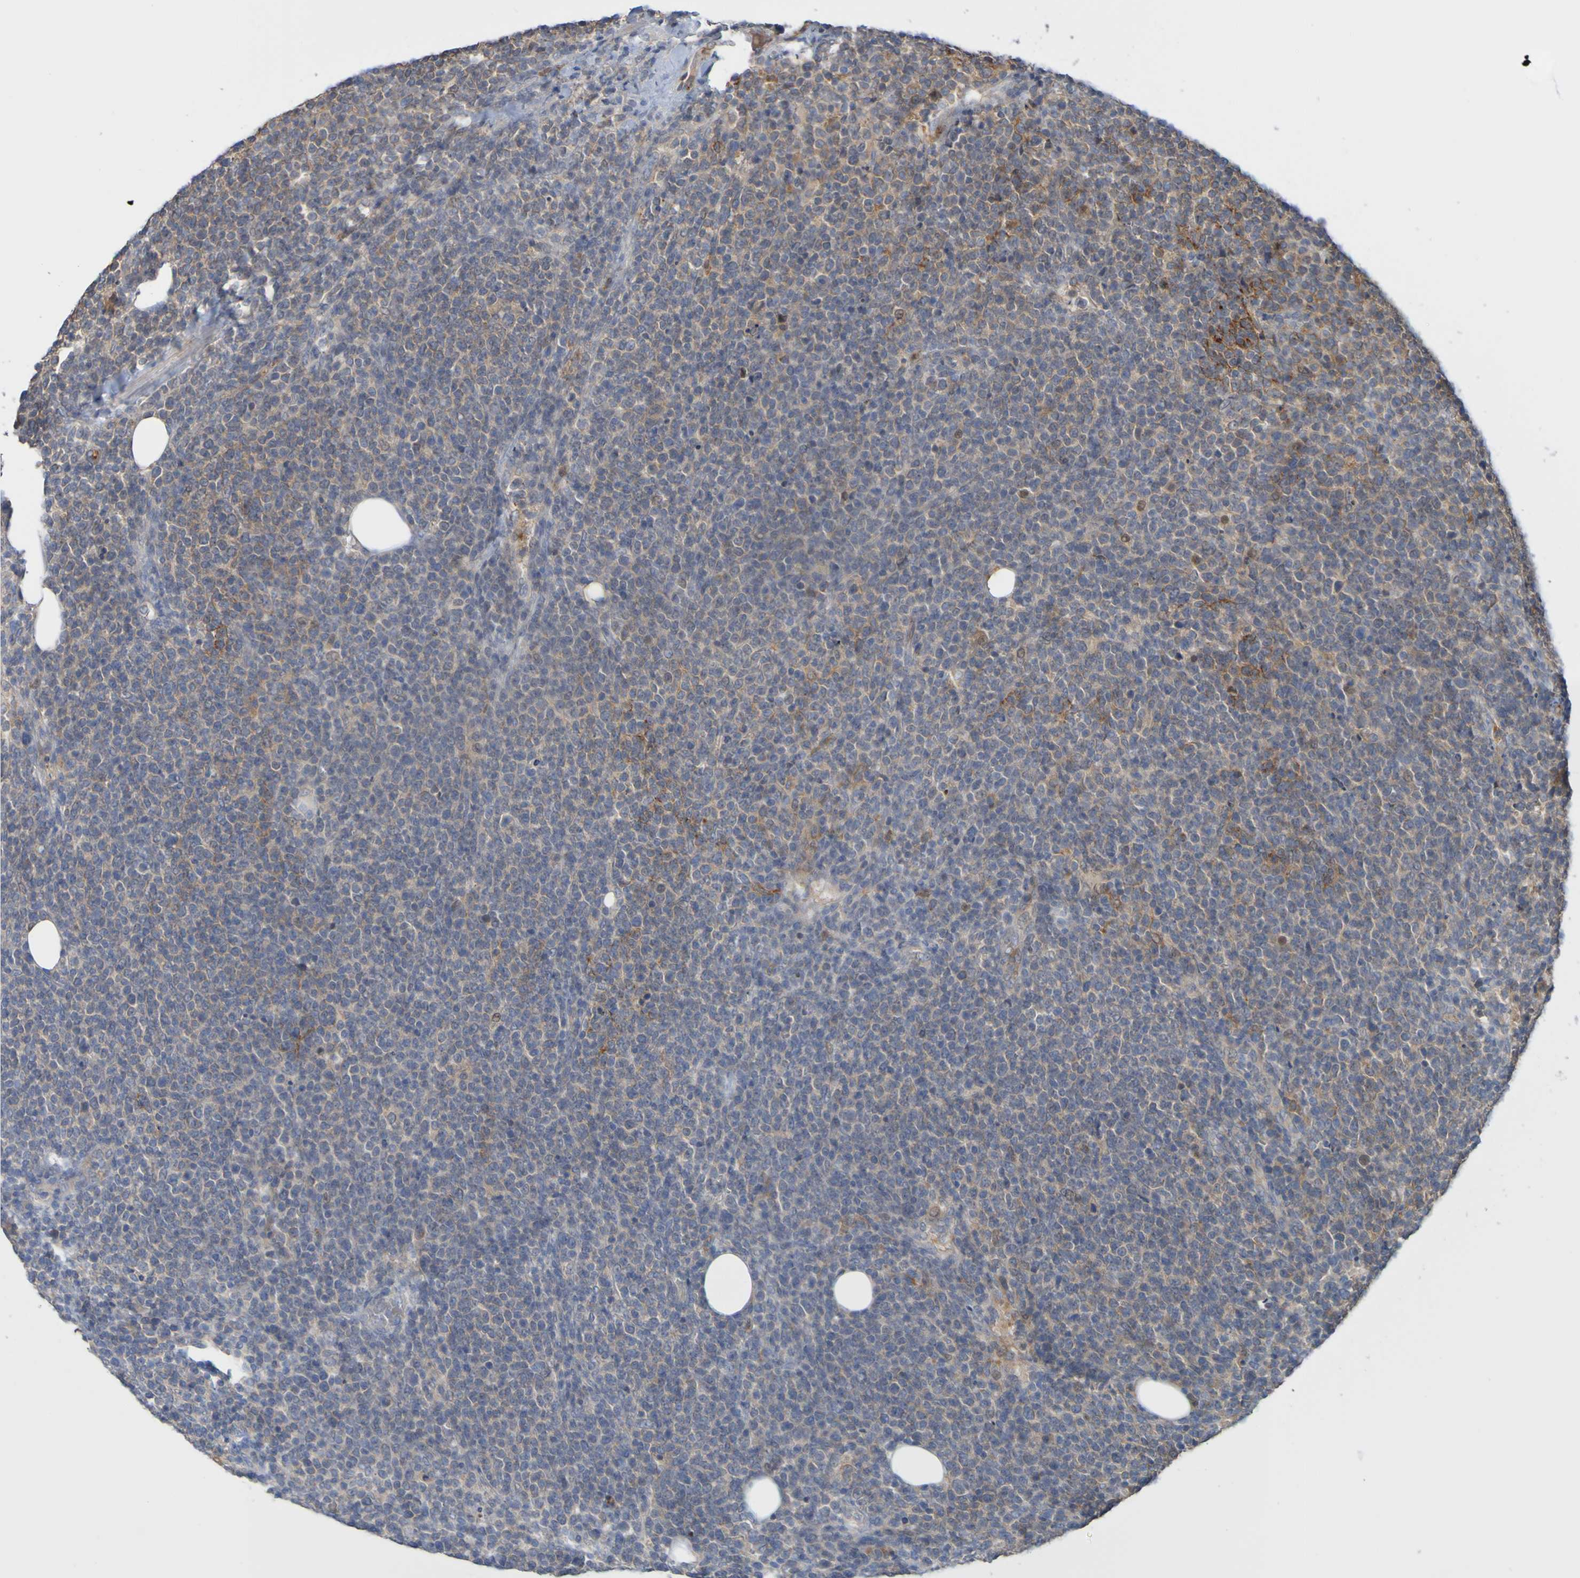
{"staining": {"intensity": "moderate", "quantity": "<25%", "location": "cytoplasmic/membranous"}, "tissue": "lymphoma", "cell_type": "Tumor cells", "image_type": "cancer", "snomed": [{"axis": "morphology", "description": "Malignant lymphoma, non-Hodgkin's type, High grade"}, {"axis": "topography", "description": "Lymph node"}], "caption": "There is low levels of moderate cytoplasmic/membranous staining in tumor cells of lymphoma, as demonstrated by immunohistochemical staining (brown color).", "gene": "NAV2", "patient": {"sex": "male", "age": 61}}